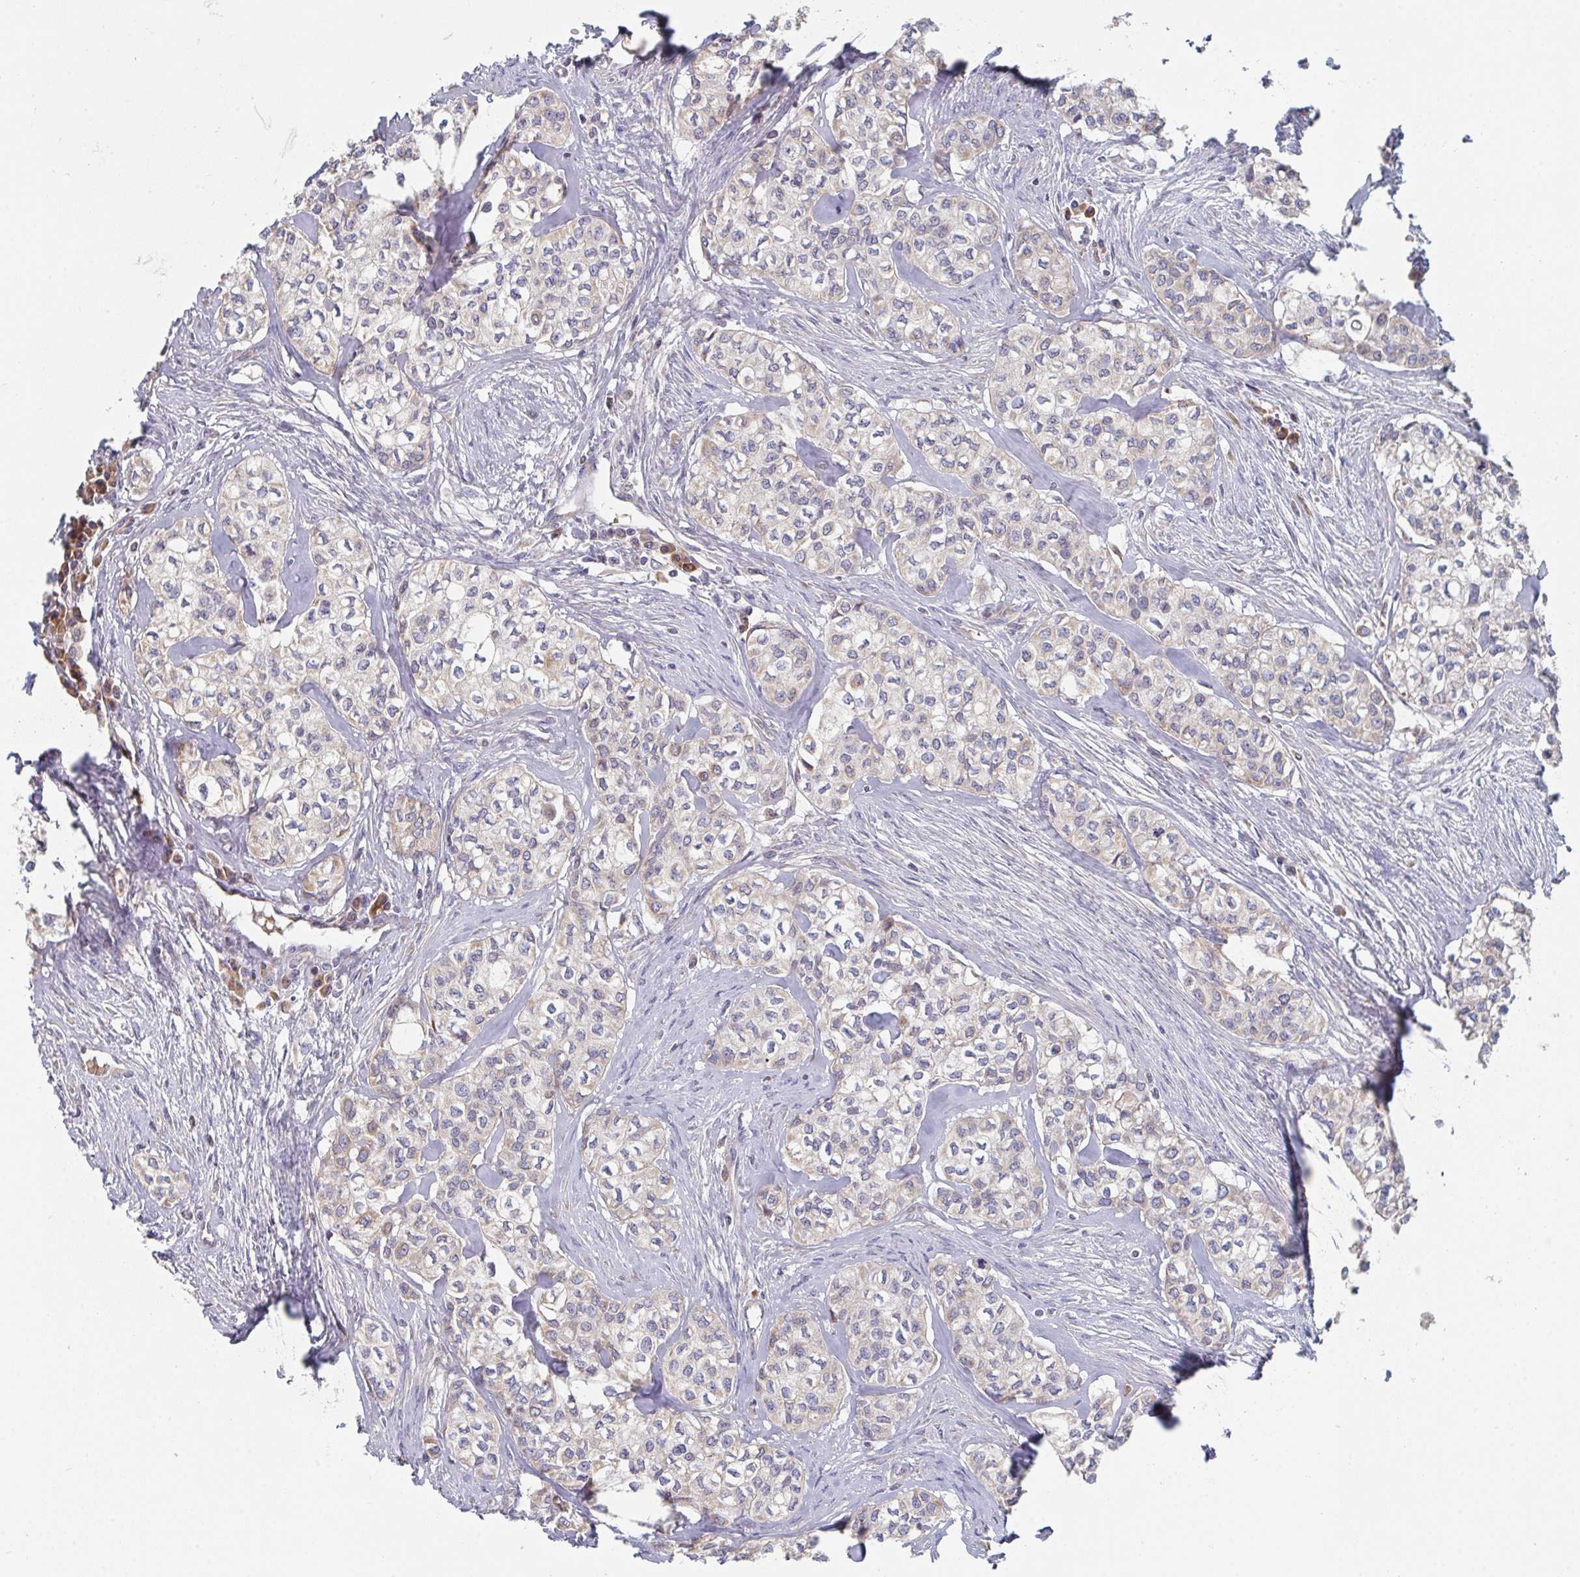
{"staining": {"intensity": "negative", "quantity": "none", "location": "none"}, "tissue": "head and neck cancer", "cell_type": "Tumor cells", "image_type": "cancer", "snomed": [{"axis": "morphology", "description": "Adenocarcinoma, NOS"}, {"axis": "topography", "description": "Head-Neck"}], "caption": "DAB immunohistochemical staining of human head and neck adenocarcinoma demonstrates no significant expression in tumor cells.", "gene": "ELOVL1", "patient": {"sex": "male", "age": 81}}